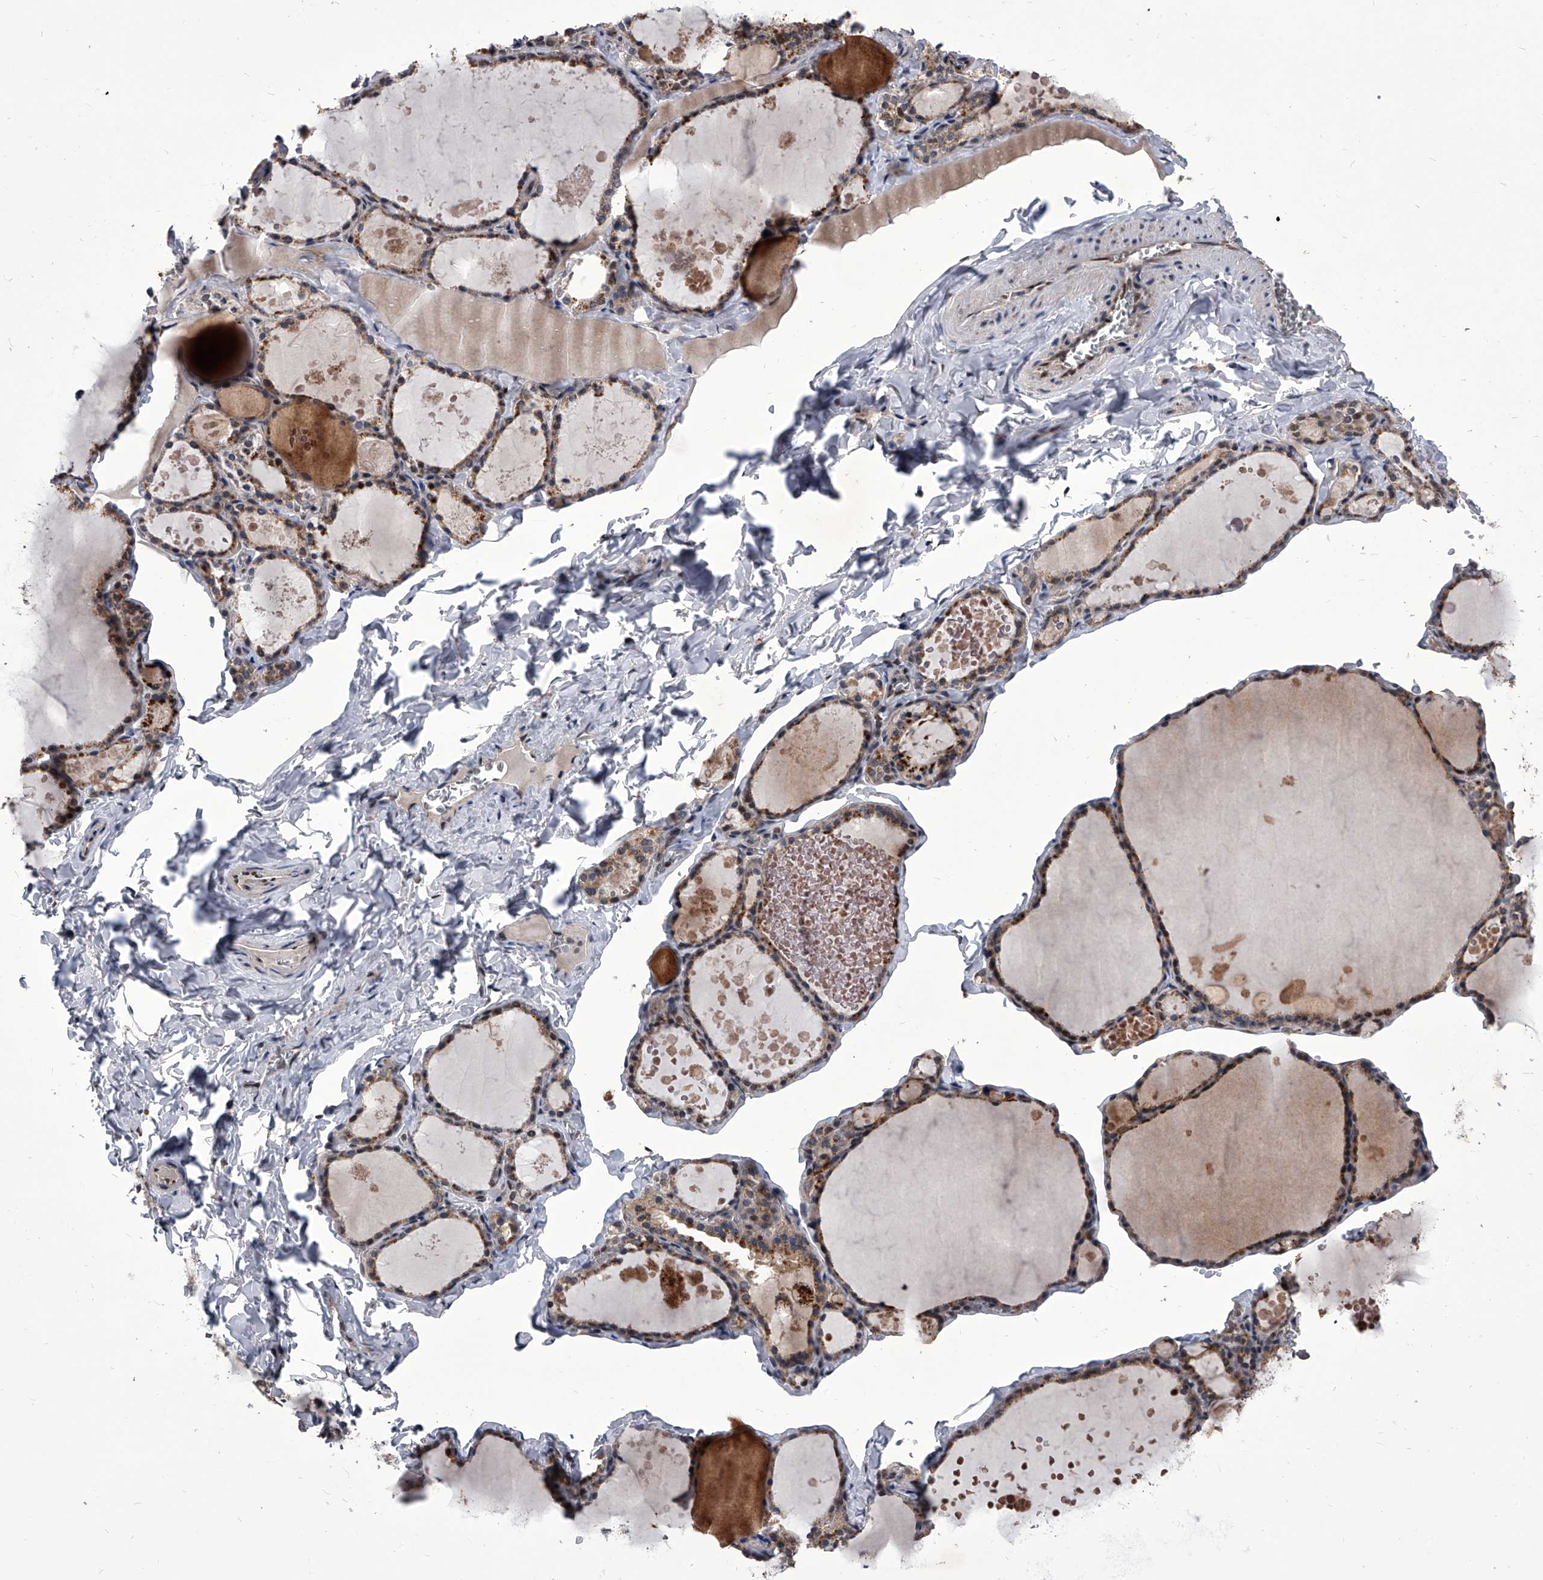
{"staining": {"intensity": "weak", "quantity": ">75%", "location": "nuclear"}, "tissue": "thyroid gland", "cell_type": "Glandular cells", "image_type": "normal", "snomed": [{"axis": "morphology", "description": "Normal tissue, NOS"}, {"axis": "topography", "description": "Thyroid gland"}], "caption": "Immunohistochemistry (IHC) photomicrograph of normal thyroid gland: human thyroid gland stained using immunohistochemistry reveals low levels of weak protein expression localized specifically in the nuclear of glandular cells, appearing as a nuclear brown color.", "gene": "CMTR1", "patient": {"sex": "male", "age": 56}}